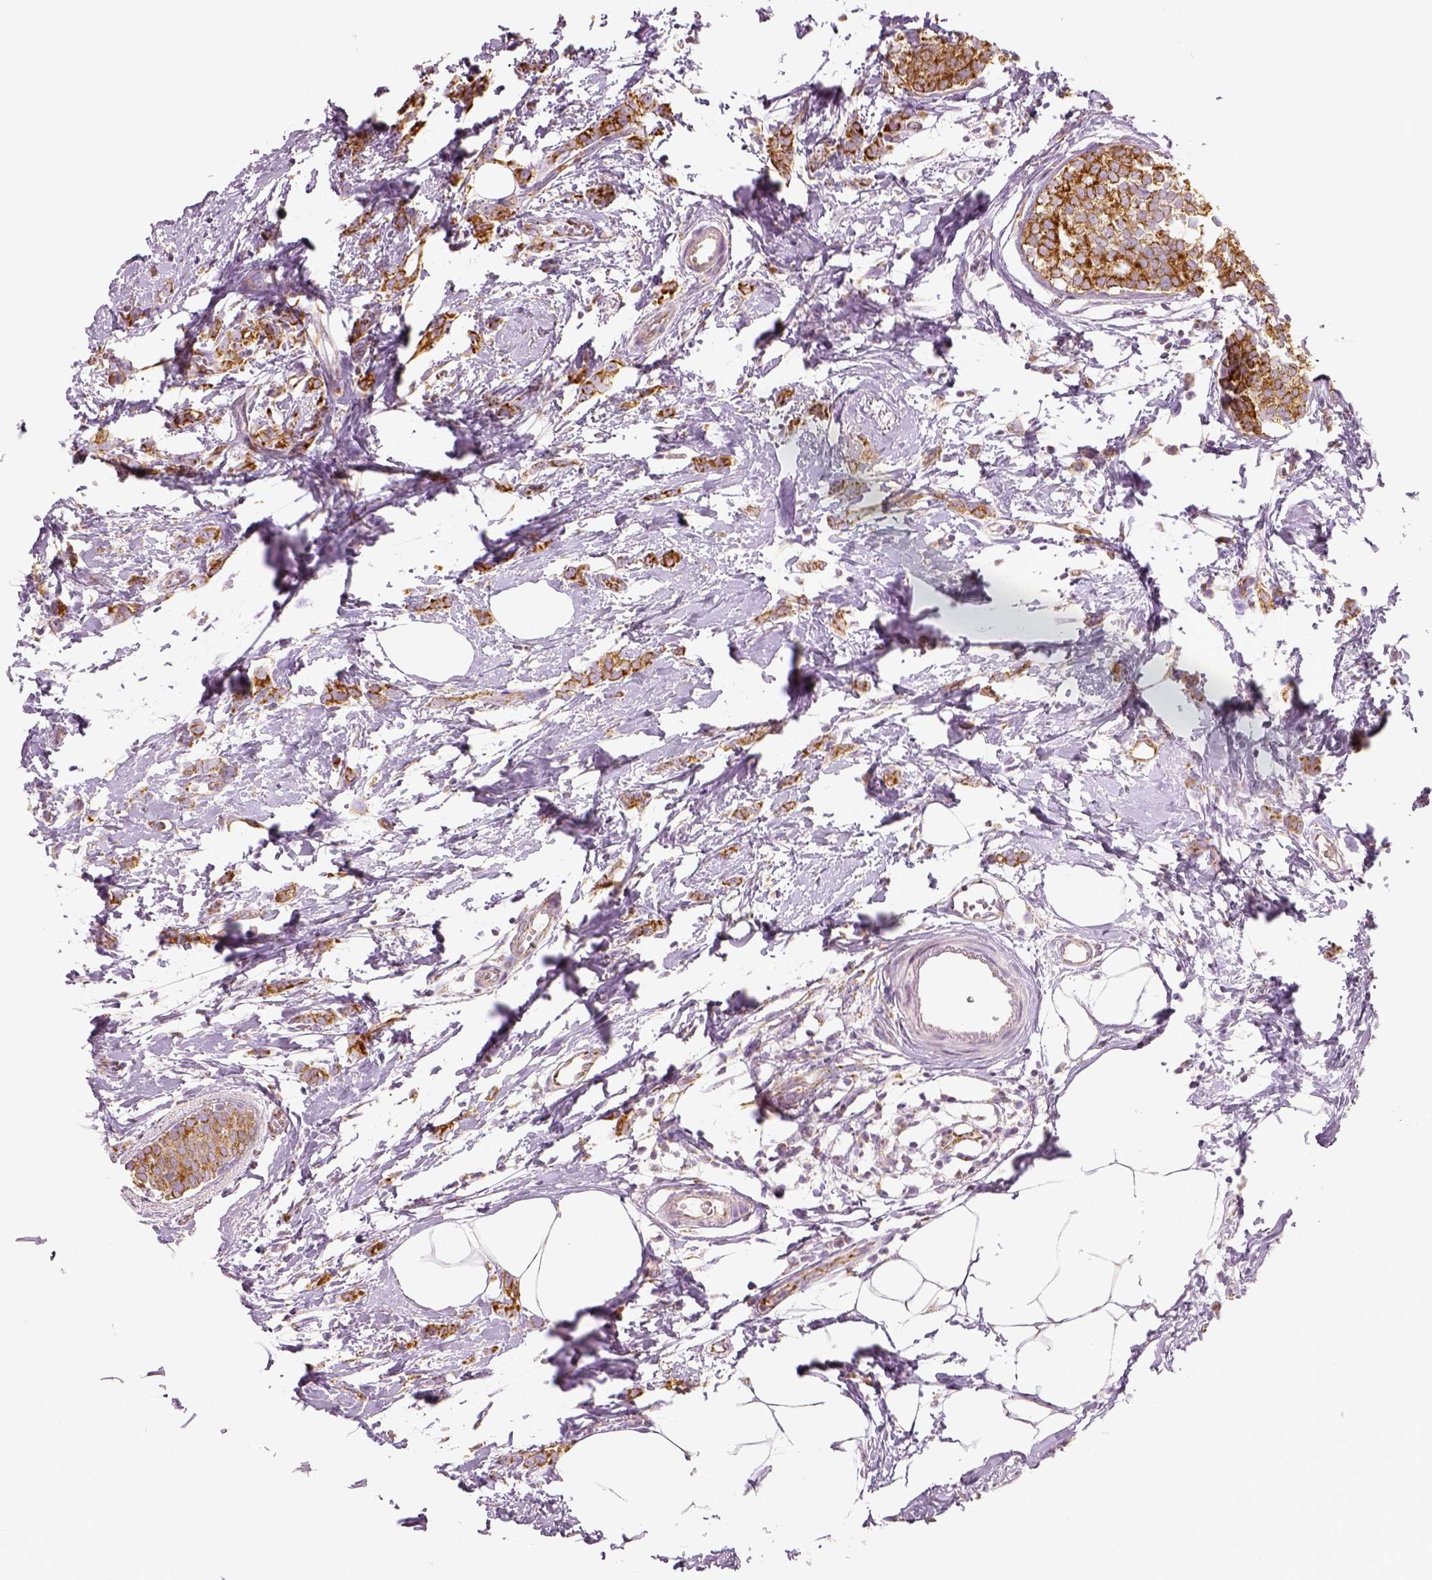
{"staining": {"intensity": "moderate", "quantity": ">75%", "location": "cytoplasmic/membranous"}, "tissue": "breast cancer", "cell_type": "Tumor cells", "image_type": "cancer", "snomed": [{"axis": "morphology", "description": "Duct carcinoma"}, {"axis": "topography", "description": "Breast"}], "caption": "Breast cancer (infiltrating ductal carcinoma) tissue reveals moderate cytoplasmic/membranous expression in about >75% of tumor cells, visualized by immunohistochemistry.", "gene": "PGAM5", "patient": {"sex": "female", "age": 40}}